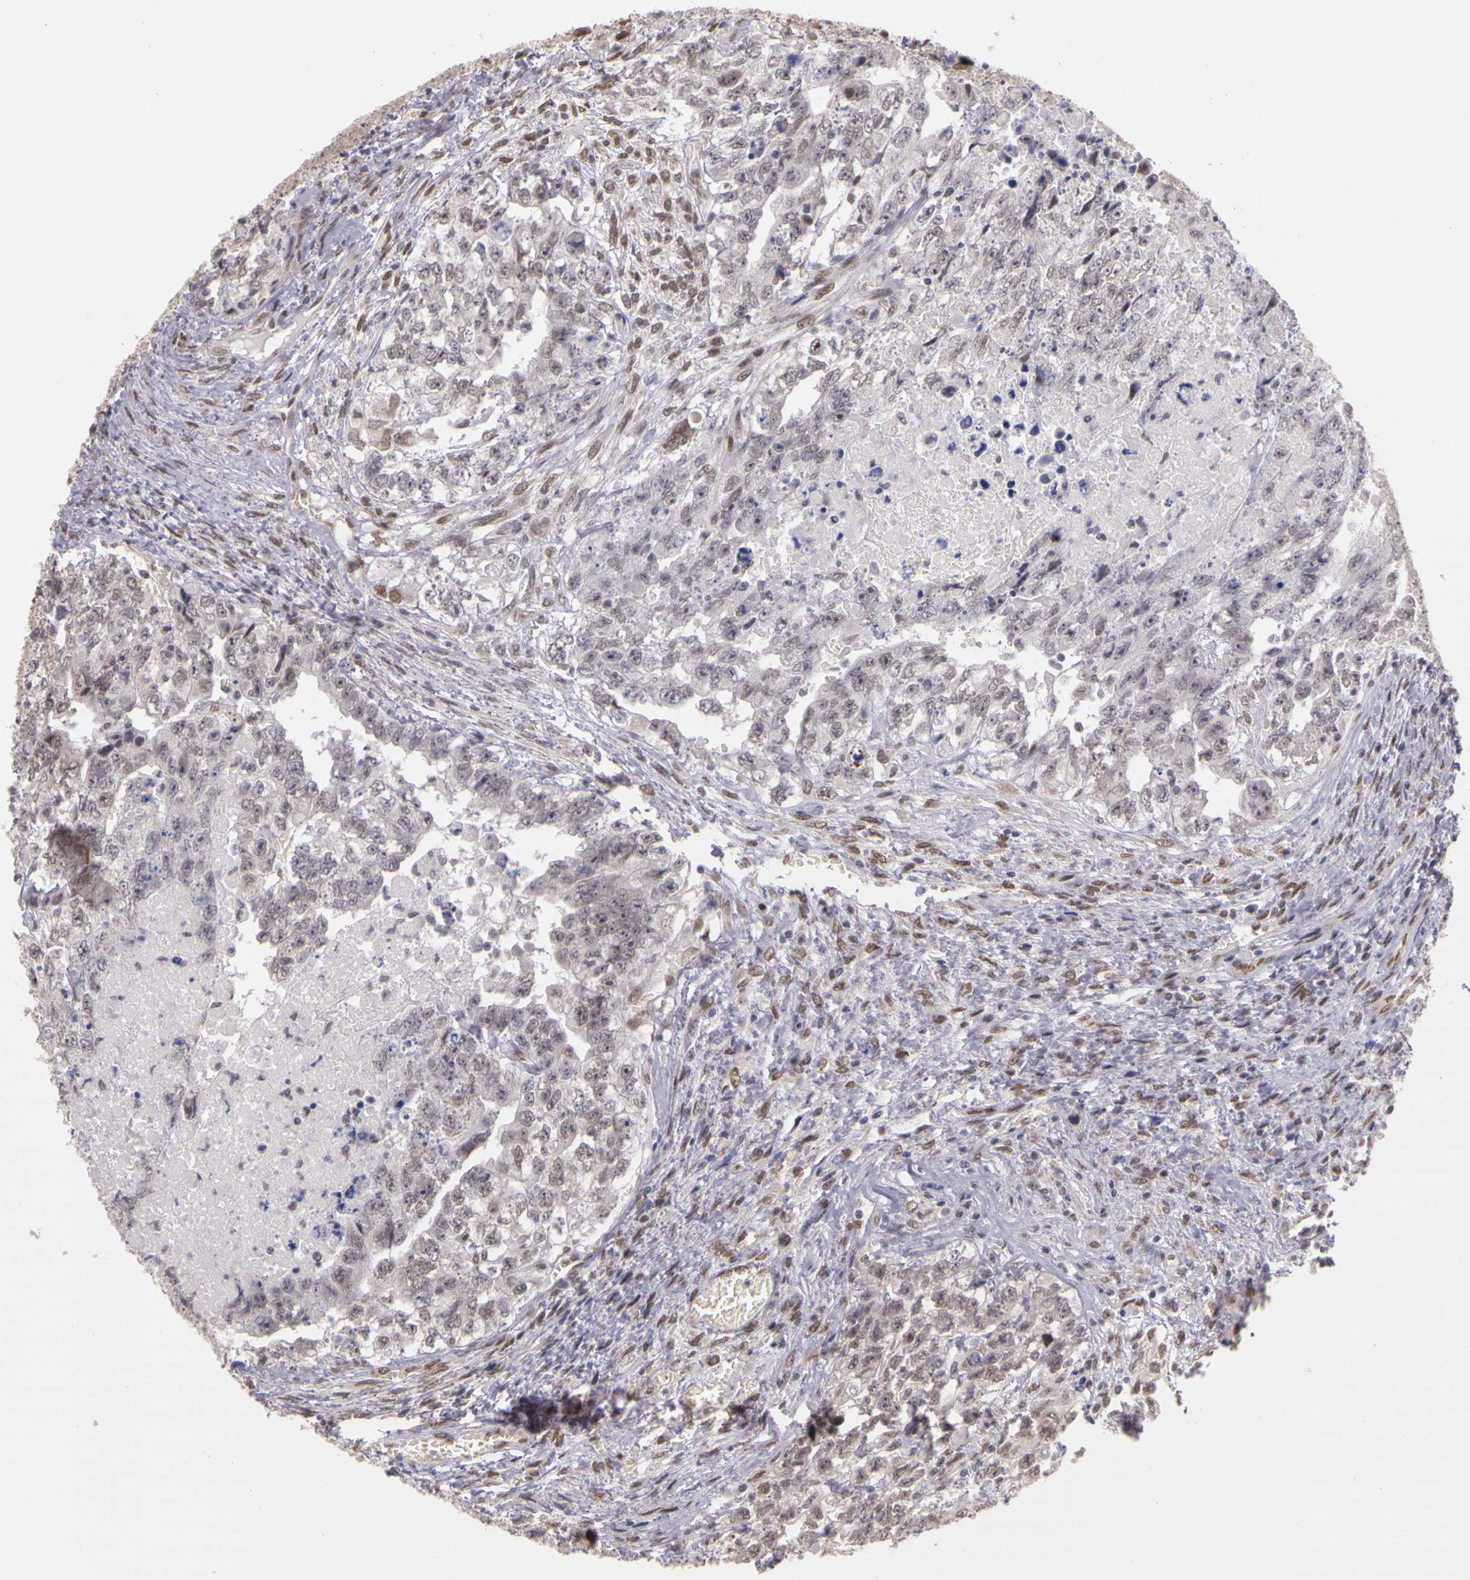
{"staining": {"intensity": "weak", "quantity": "25%-75%", "location": "nuclear"}, "tissue": "testis cancer", "cell_type": "Tumor cells", "image_type": "cancer", "snomed": [{"axis": "morphology", "description": "Carcinoma, Embryonal, NOS"}, {"axis": "topography", "description": "Testis"}], "caption": "IHC (DAB (3,3'-diaminobenzidine)) staining of embryonal carcinoma (testis) shows weak nuclear protein positivity in about 25%-75% of tumor cells. Nuclei are stained in blue.", "gene": "WDR13", "patient": {"sex": "male", "age": 36}}